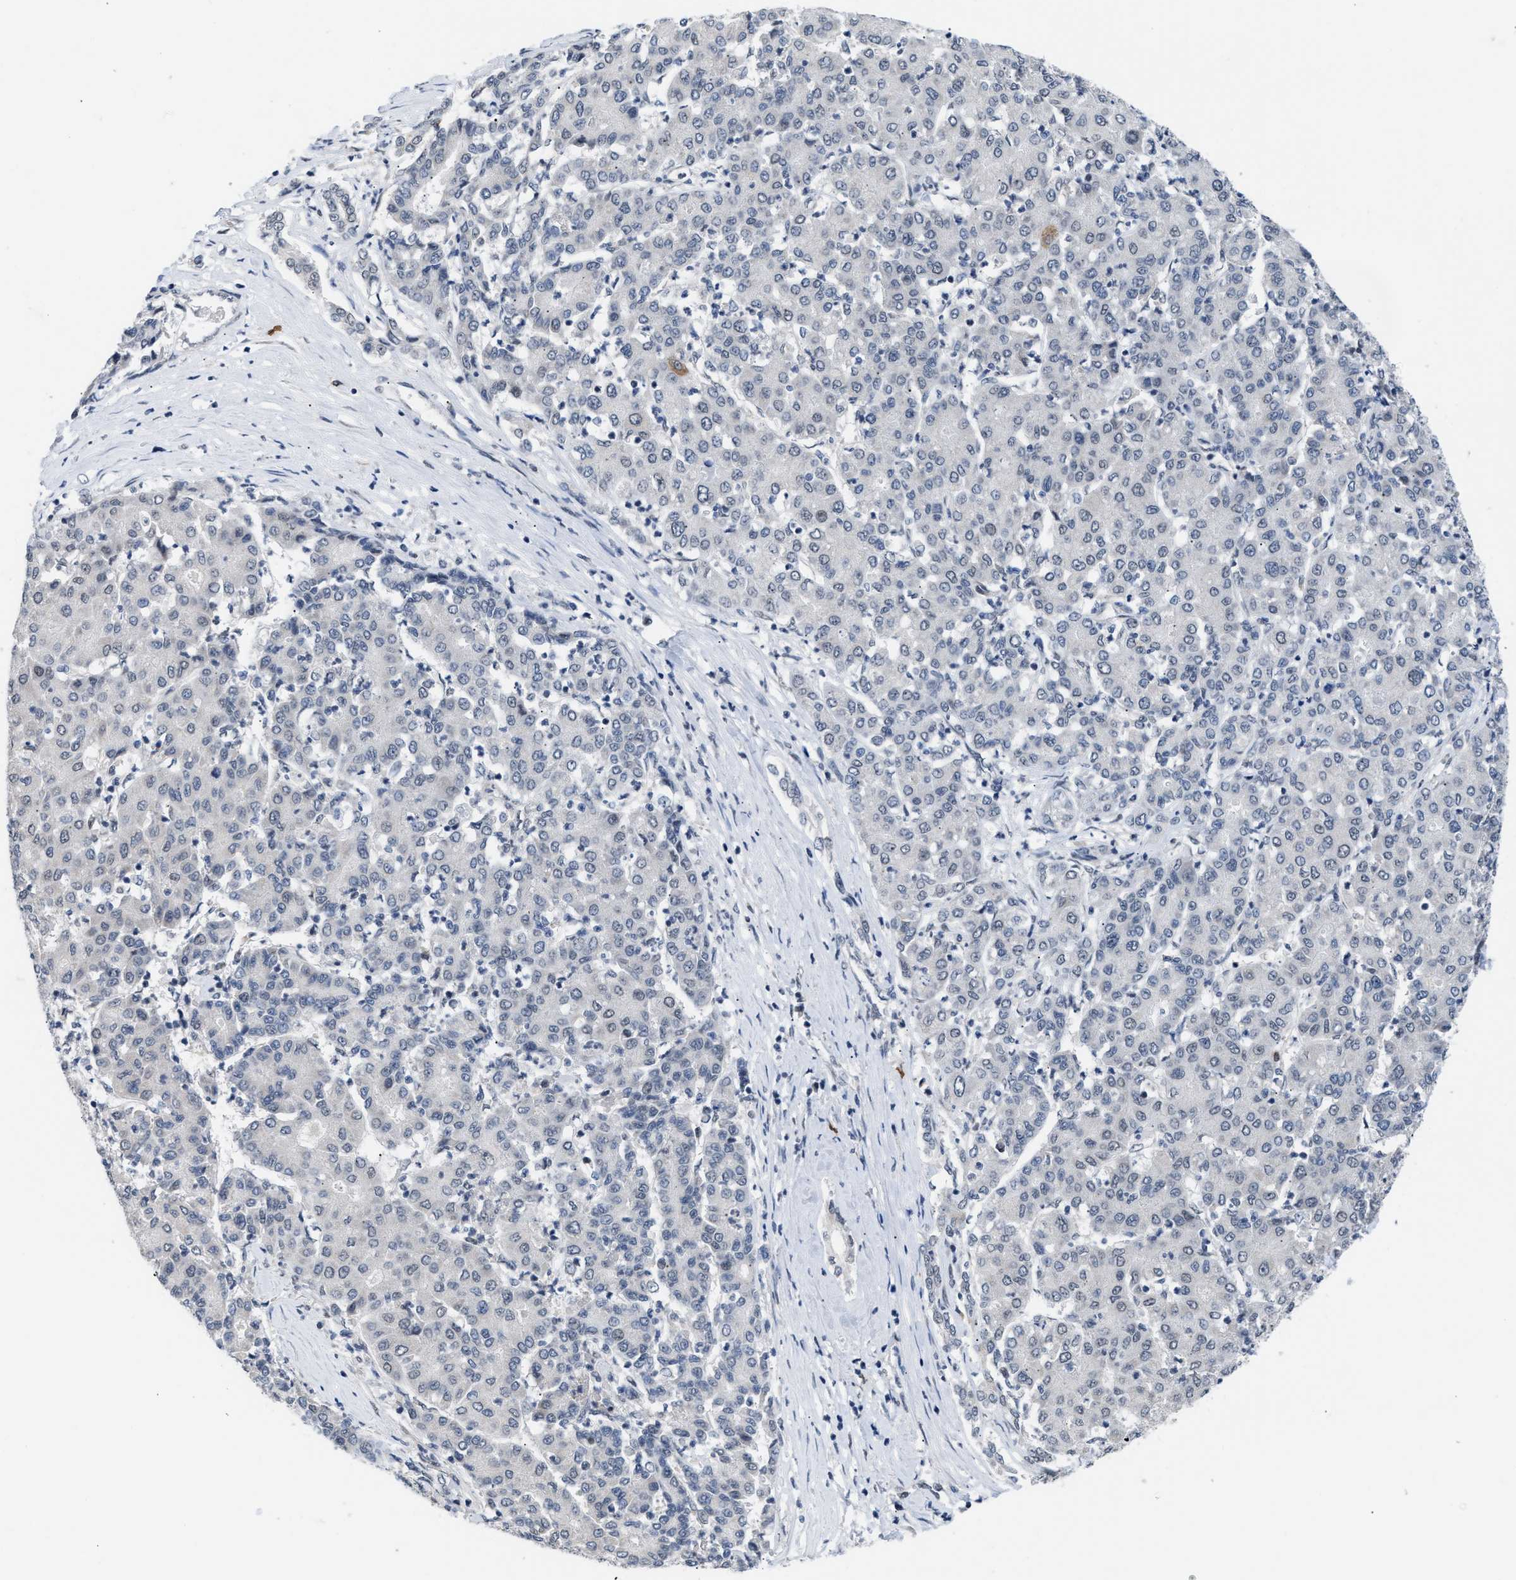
{"staining": {"intensity": "negative", "quantity": "none", "location": "none"}, "tissue": "liver cancer", "cell_type": "Tumor cells", "image_type": "cancer", "snomed": [{"axis": "morphology", "description": "Carcinoma, Hepatocellular, NOS"}, {"axis": "topography", "description": "Liver"}], "caption": "IHC image of liver cancer stained for a protein (brown), which displays no expression in tumor cells. (Immunohistochemistry, brightfield microscopy, high magnification).", "gene": "TXNRD3", "patient": {"sex": "male", "age": 65}}